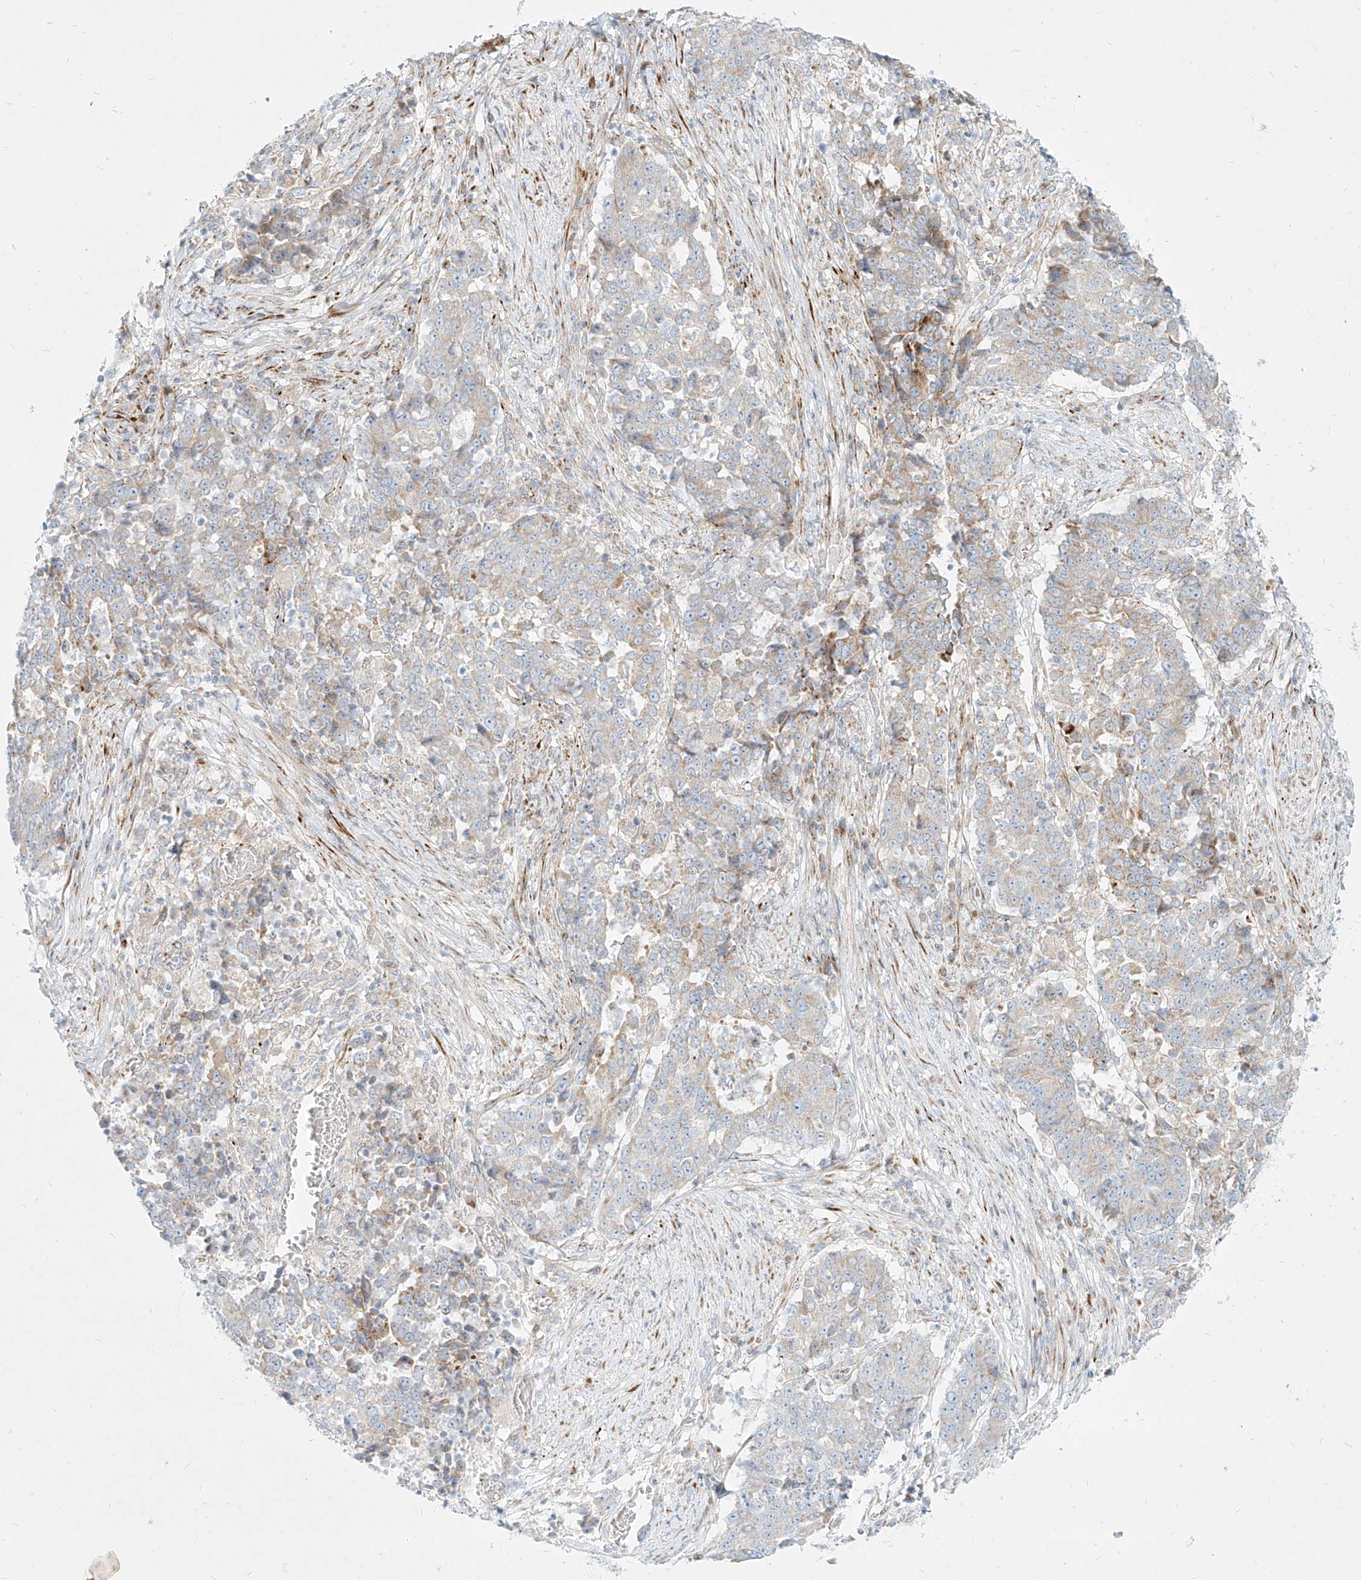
{"staining": {"intensity": "weak", "quantity": "<25%", "location": "cytoplasmic/membranous"}, "tissue": "stomach cancer", "cell_type": "Tumor cells", "image_type": "cancer", "snomed": [{"axis": "morphology", "description": "Adenocarcinoma, NOS"}, {"axis": "topography", "description": "Stomach"}], "caption": "DAB (3,3'-diaminobenzidine) immunohistochemical staining of human stomach cancer shows no significant staining in tumor cells.", "gene": "MTX2", "patient": {"sex": "male", "age": 59}}